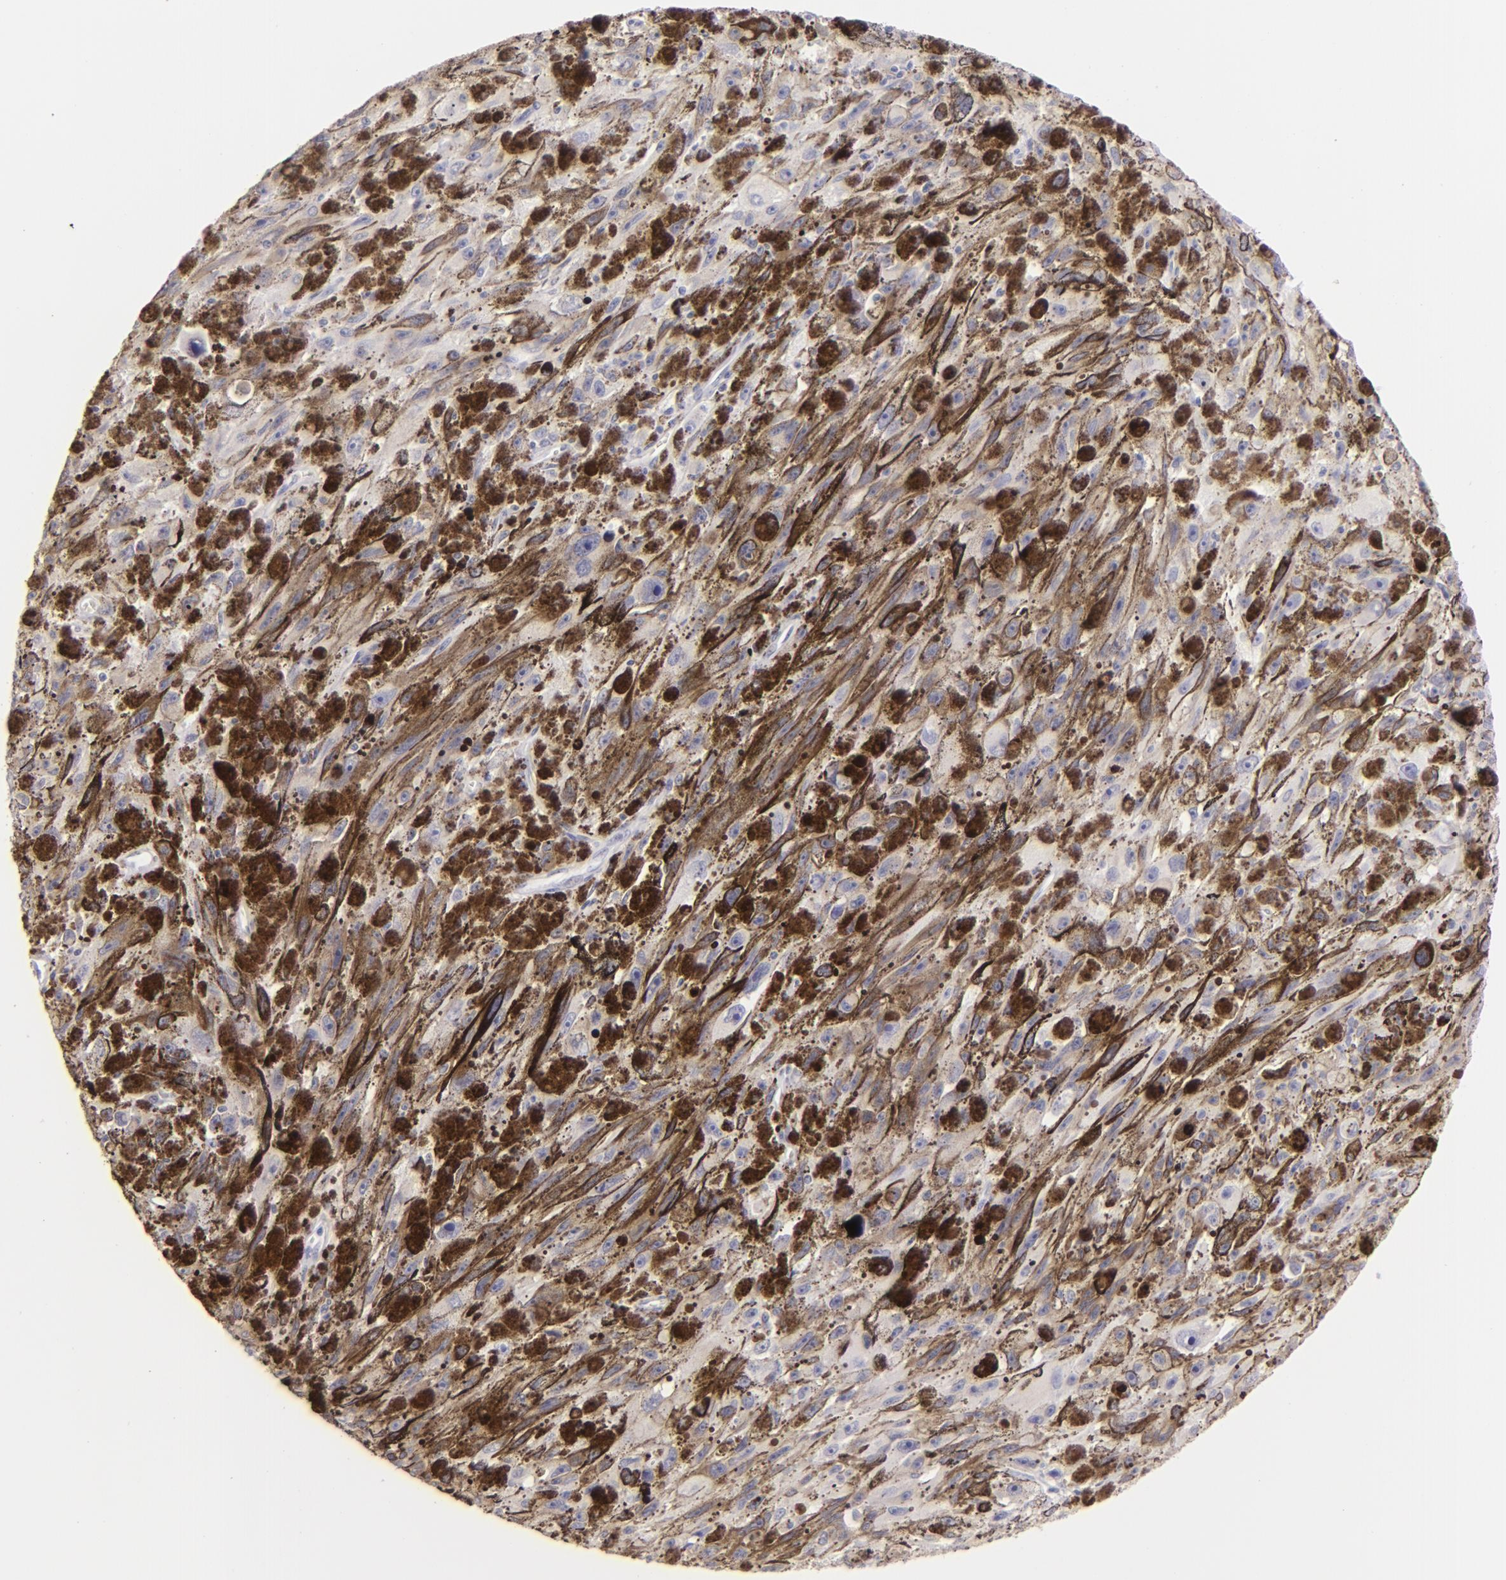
{"staining": {"intensity": "negative", "quantity": "none", "location": "none"}, "tissue": "melanoma", "cell_type": "Tumor cells", "image_type": "cancer", "snomed": [{"axis": "morphology", "description": "Malignant melanoma, NOS"}, {"axis": "topography", "description": "Skin"}], "caption": "A histopathology image of human malignant melanoma is negative for staining in tumor cells. (Brightfield microscopy of DAB immunohistochemistry at high magnification).", "gene": "MAGEA1", "patient": {"sex": "female", "age": 104}}